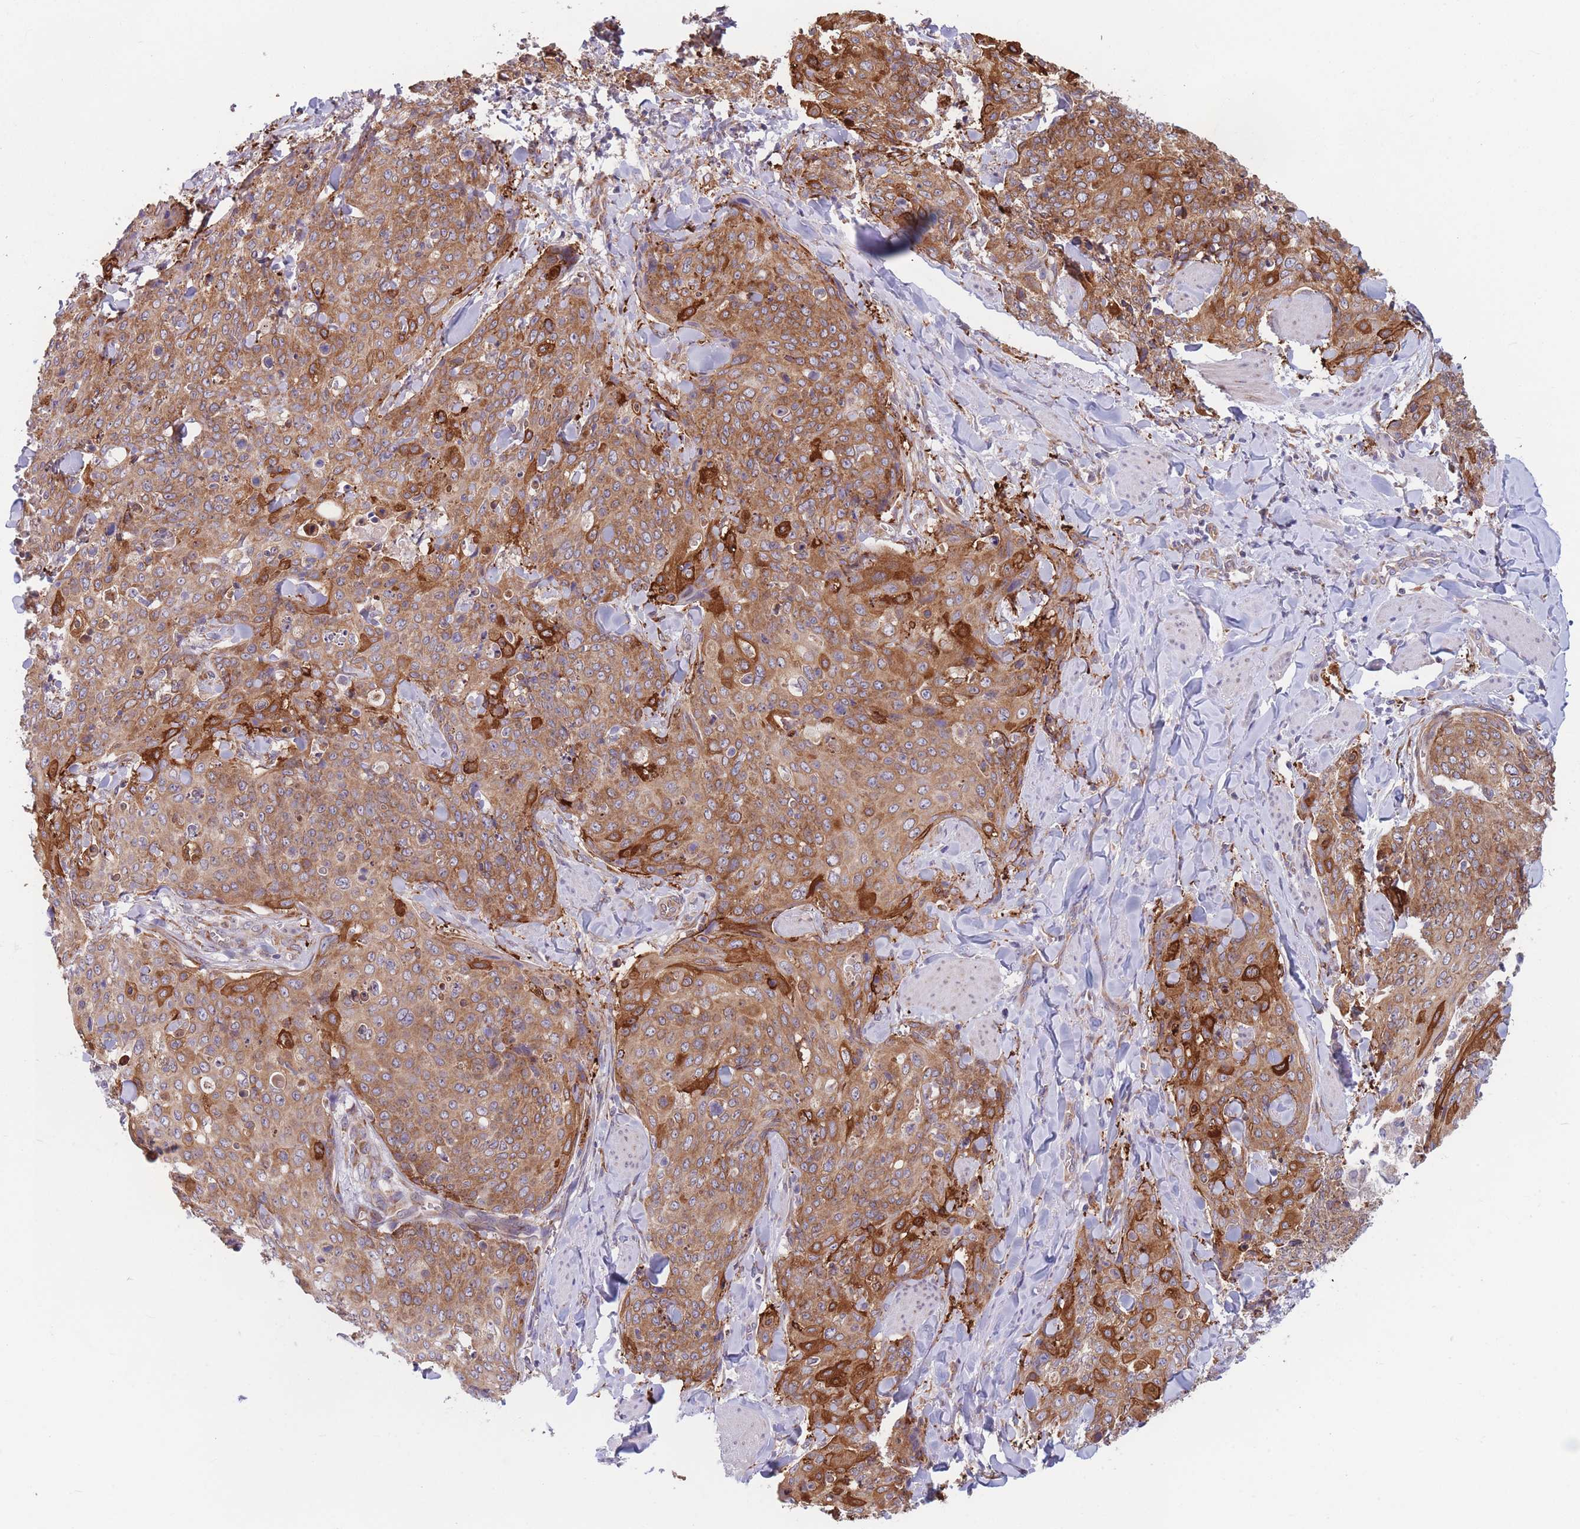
{"staining": {"intensity": "strong", "quantity": ">75%", "location": "cytoplasmic/membranous"}, "tissue": "skin cancer", "cell_type": "Tumor cells", "image_type": "cancer", "snomed": [{"axis": "morphology", "description": "Squamous cell carcinoma, NOS"}, {"axis": "topography", "description": "Skin"}, {"axis": "topography", "description": "Vulva"}], "caption": "Immunohistochemical staining of squamous cell carcinoma (skin) reveals strong cytoplasmic/membranous protein staining in about >75% of tumor cells.", "gene": "AK9", "patient": {"sex": "female", "age": 85}}